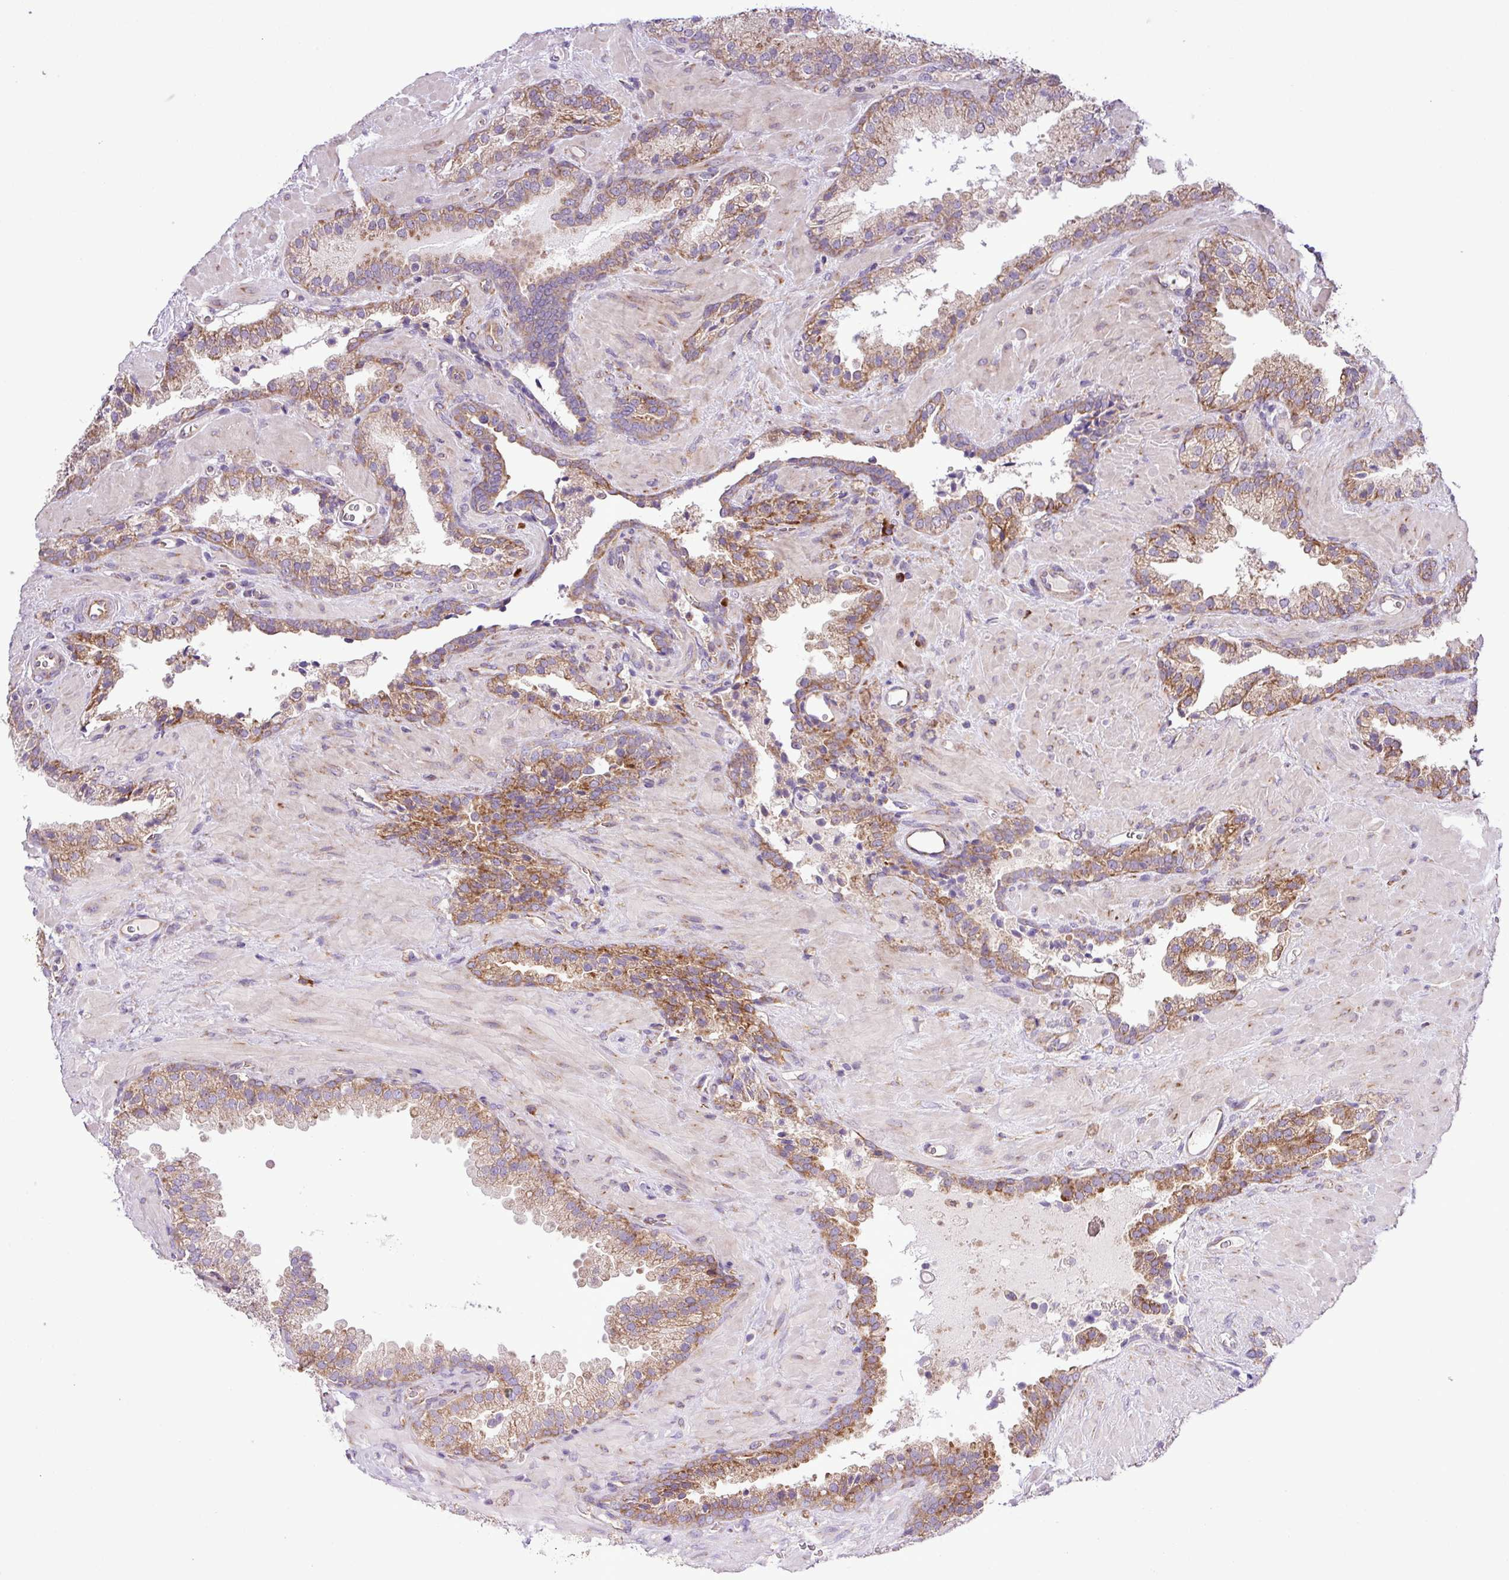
{"staining": {"intensity": "moderate", "quantity": ">75%", "location": "cytoplasmic/membranous"}, "tissue": "prostate cancer", "cell_type": "Tumor cells", "image_type": "cancer", "snomed": [{"axis": "morphology", "description": "Adenocarcinoma, Low grade"}, {"axis": "topography", "description": "Prostate"}], "caption": "Immunohistochemistry (IHC) micrograph of prostate cancer stained for a protein (brown), which displays medium levels of moderate cytoplasmic/membranous staining in approximately >75% of tumor cells.", "gene": "RPL13", "patient": {"sex": "male", "age": 62}}